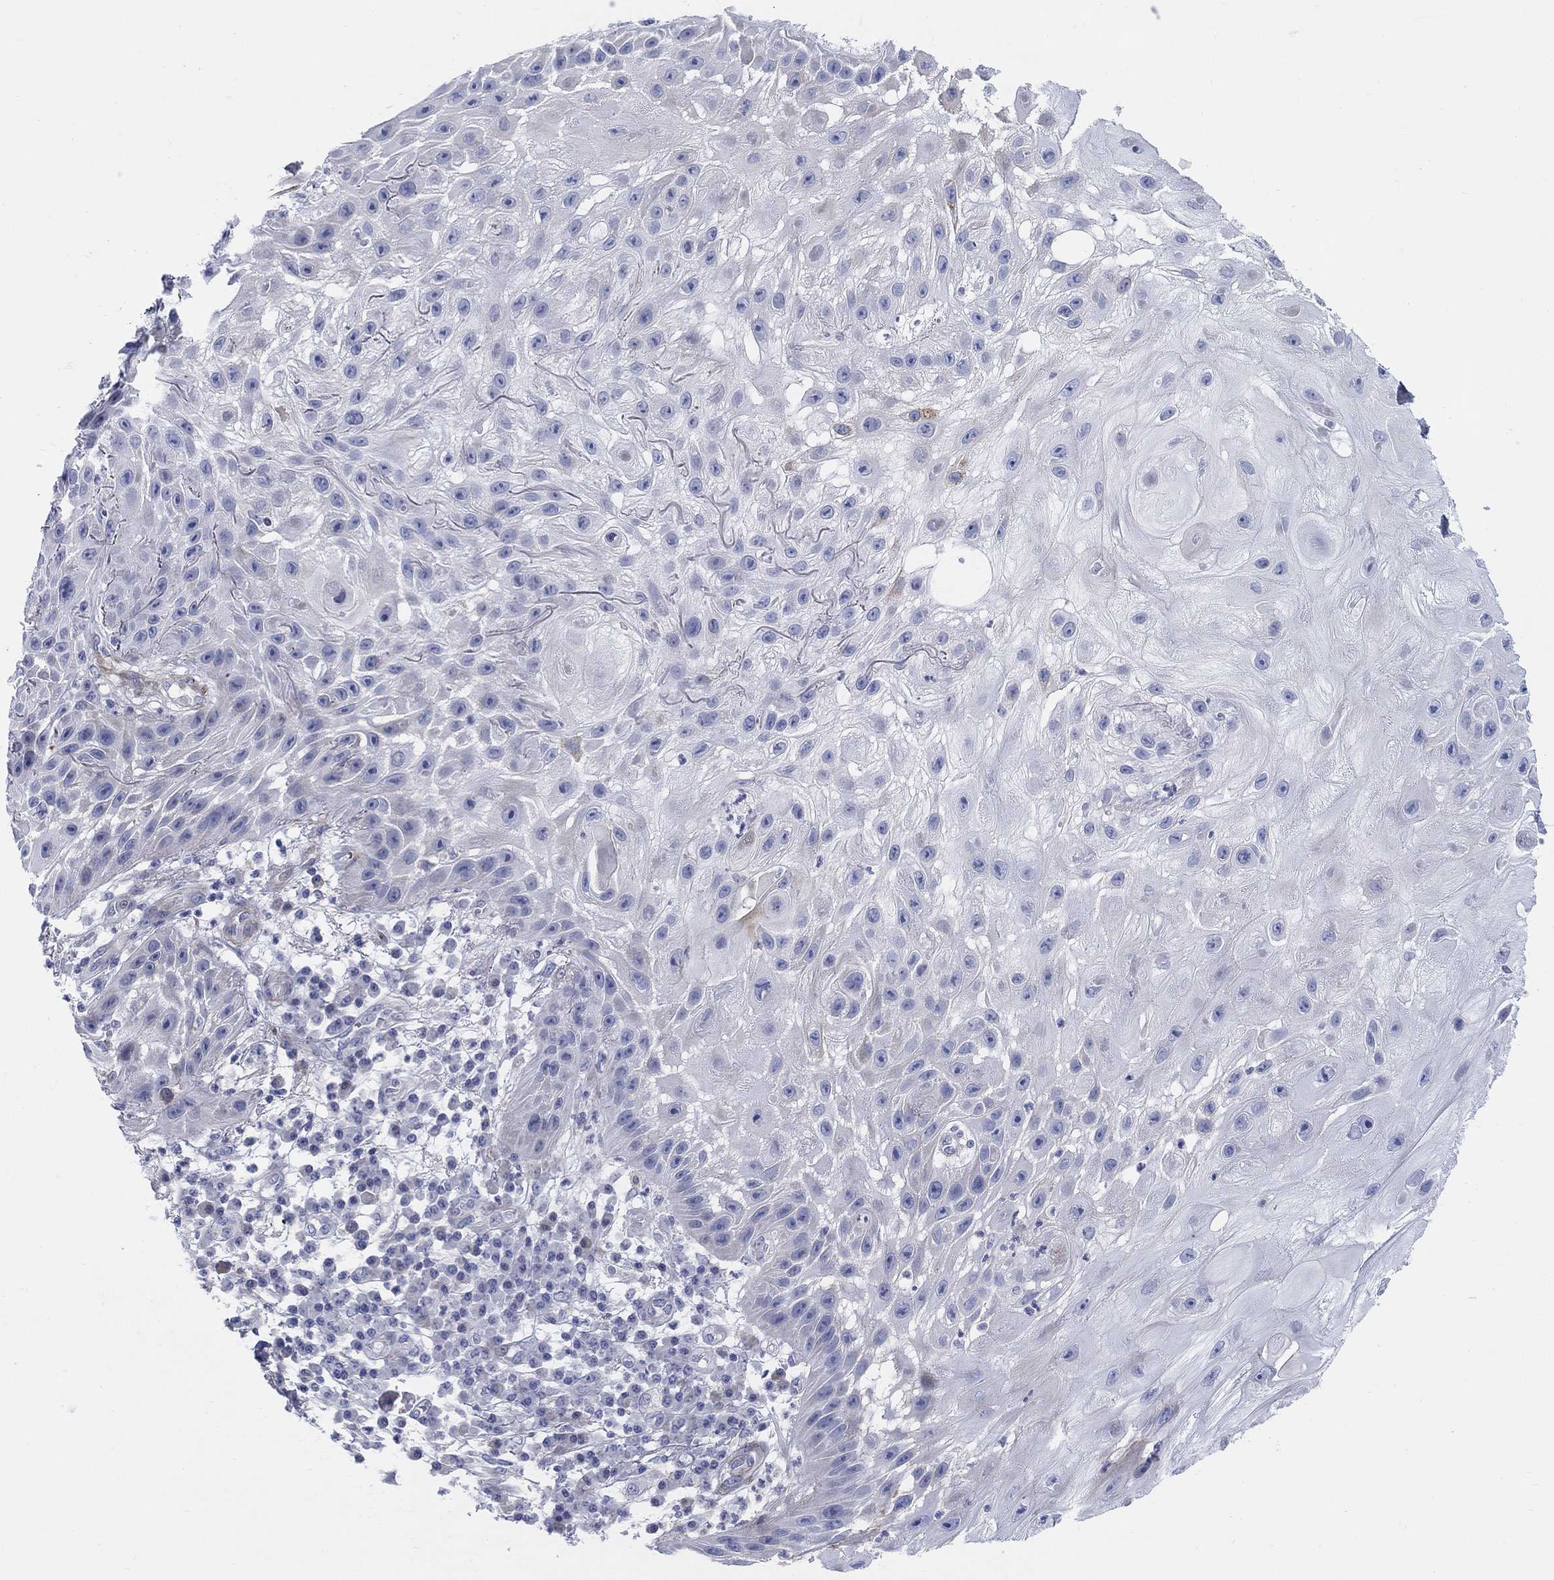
{"staining": {"intensity": "negative", "quantity": "none", "location": "none"}, "tissue": "skin cancer", "cell_type": "Tumor cells", "image_type": "cancer", "snomed": [{"axis": "morphology", "description": "Normal tissue, NOS"}, {"axis": "morphology", "description": "Squamous cell carcinoma, NOS"}, {"axis": "topography", "description": "Skin"}], "caption": "The photomicrograph demonstrates no significant expression in tumor cells of squamous cell carcinoma (skin).", "gene": "HEATR4", "patient": {"sex": "male", "age": 79}}